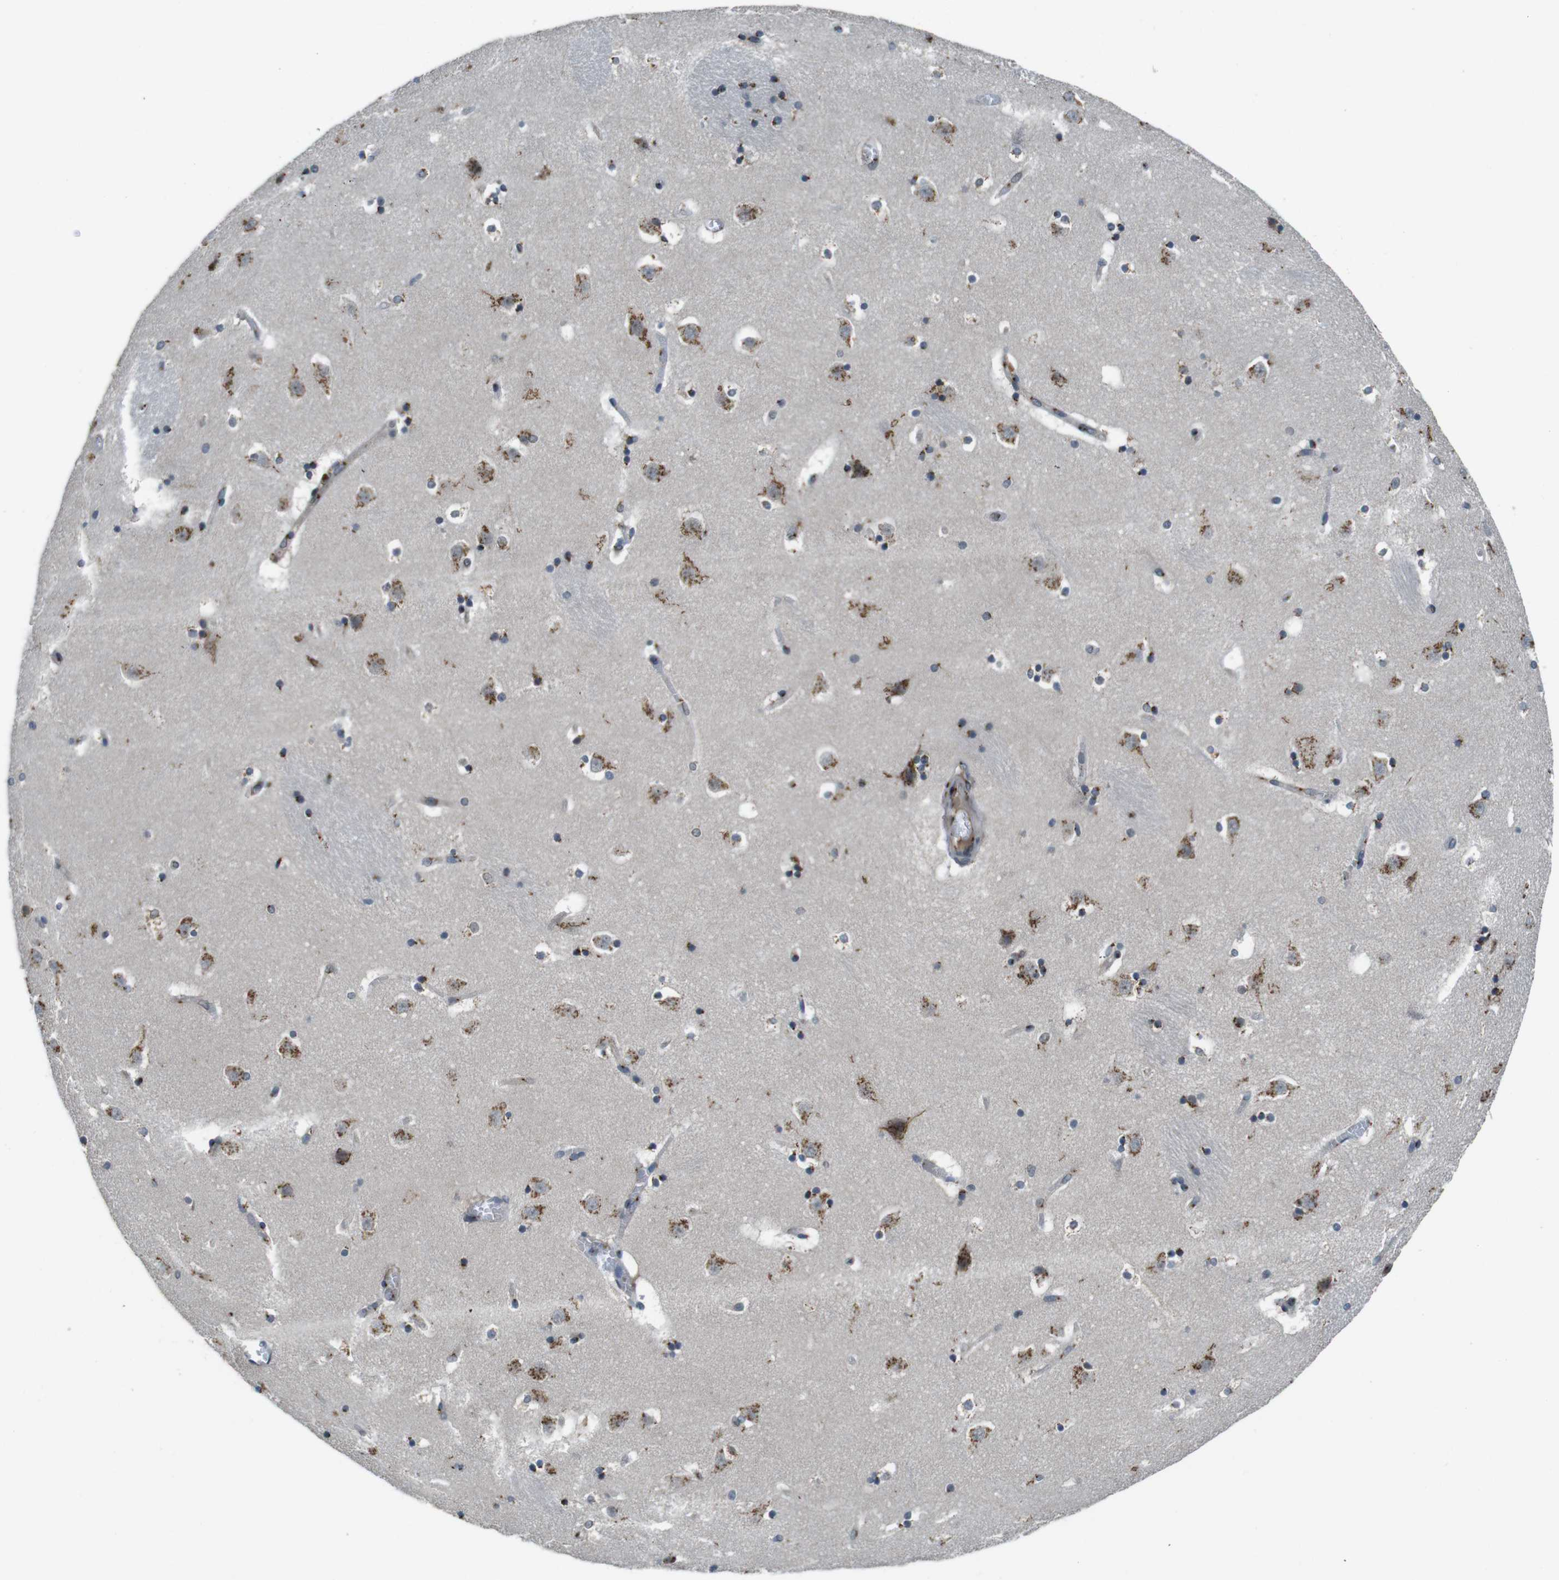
{"staining": {"intensity": "moderate", "quantity": ">75%", "location": "cytoplasmic/membranous"}, "tissue": "caudate", "cell_type": "Glial cells", "image_type": "normal", "snomed": [{"axis": "morphology", "description": "Normal tissue, NOS"}, {"axis": "topography", "description": "Lateral ventricle wall"}], "caption": "Immunohistochemistry (IHC) staining of normal caudate, which shows medium levels of moderate cytoplasmic/membranous staining in about >75% of glial cells indicating moderate cytoplasmic/membranous protein expression. The staining was performed using DAB (3,3'-diaminobenzidine) (brown) for protein detection and nuclei were counterstained in hematoxylin (blue).", "gene": "ZFPL1", "patient": {"sex": "male", "age": 45}}